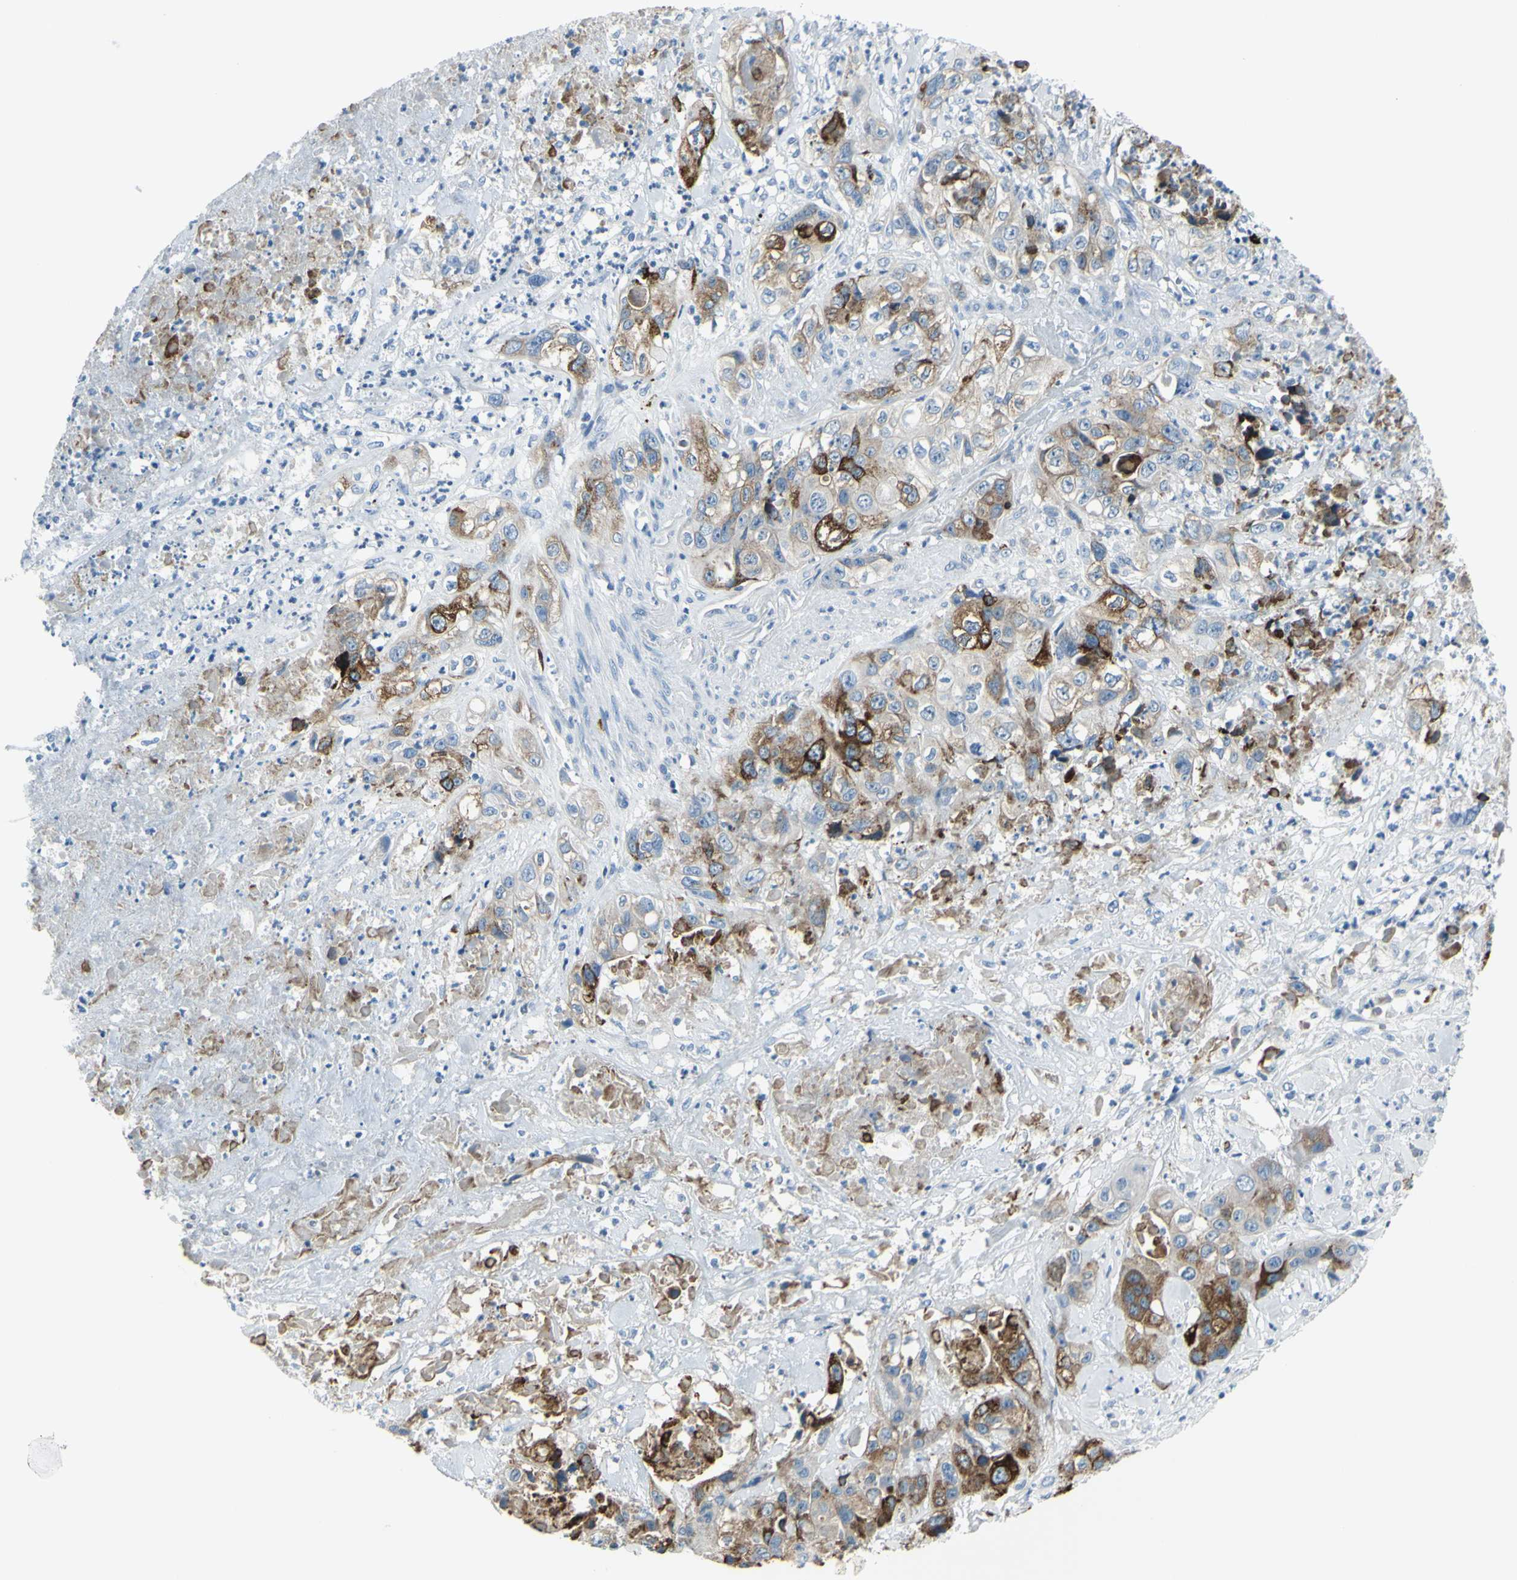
{"staining": {"intensity": "strong", "quantity": "25%-75%", "location": "cytoplasmic/membranous"}, "tissue": "liver cancer", "cell_type": "Tumor cells", "image_type": "cancer", "snomed": [{"axis": "morphology", "description": "Cholangiocarcinoma"}, {"axis": "topography", "description": "Liver"}], "caption": "Cholangiocarcinoma (liver) stained for a protein demonstrates strong cytoplasmic/membranous positivity in tumor cells.", "gene": "DLG4", "patient": {"sex": "female", "age": 61}}